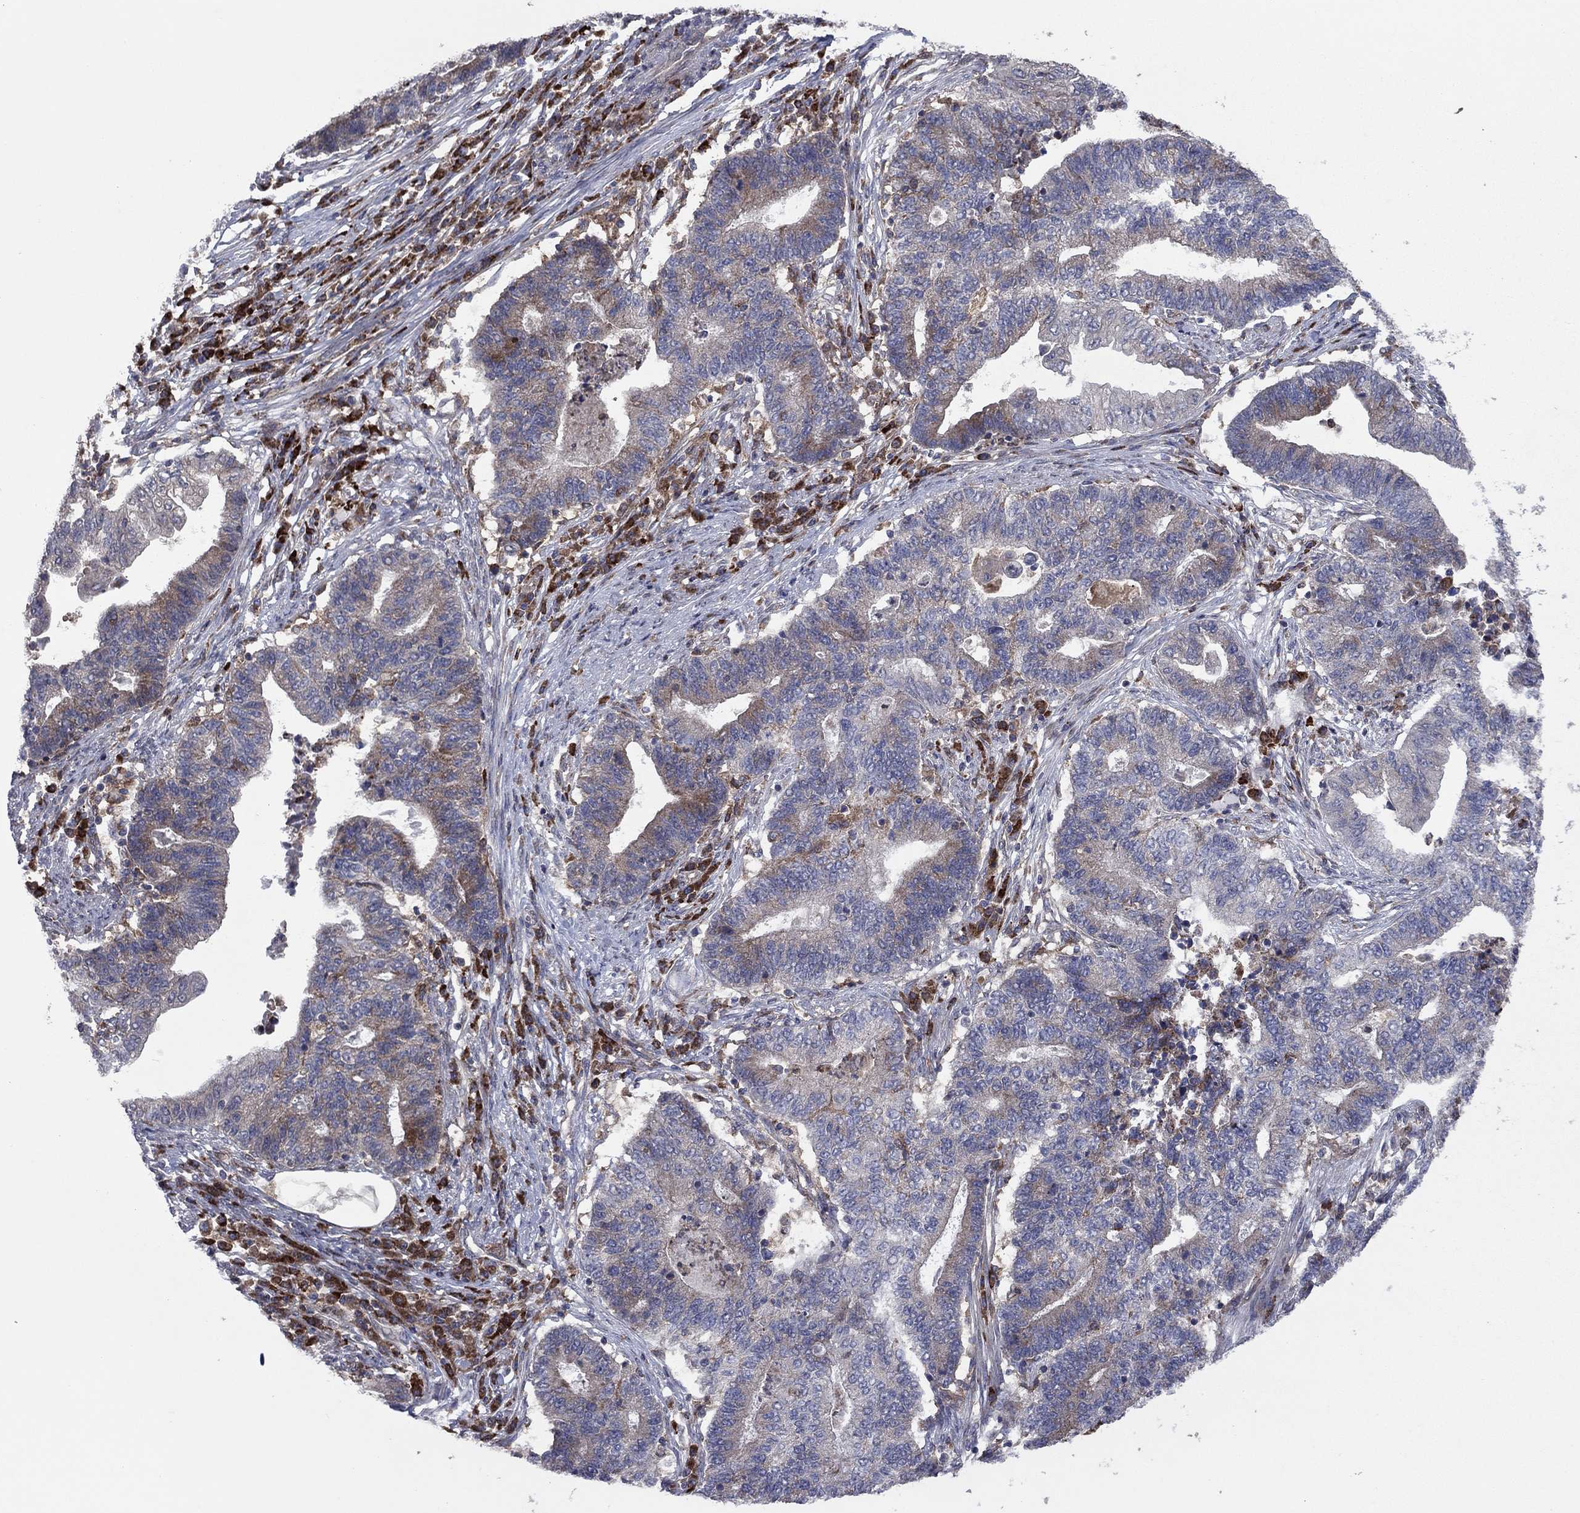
{"staining": {"intensity": "moderate", "quantity": "25%-75%", "location": "cytoplasmic/membranous"}, "tissue": "endometrial cancer", "cell_type": "Tumor cells", "image_type": "cancer", "snomed": [{"axis": "morphology", "description": "Adenocarcinoma, NOS"}, {"axis": "topography", "description": "Uterus"}, {"axis": "topography", "description": "Endometrium"}], "caption": "A histopathology image of endometrial adenocarcinoma stained for a protein shows moderate cytoplasmic/membranous brown staining in tumor cells.", "gene": "MEA1", "patient": {"sex": "female", "age": 54}}